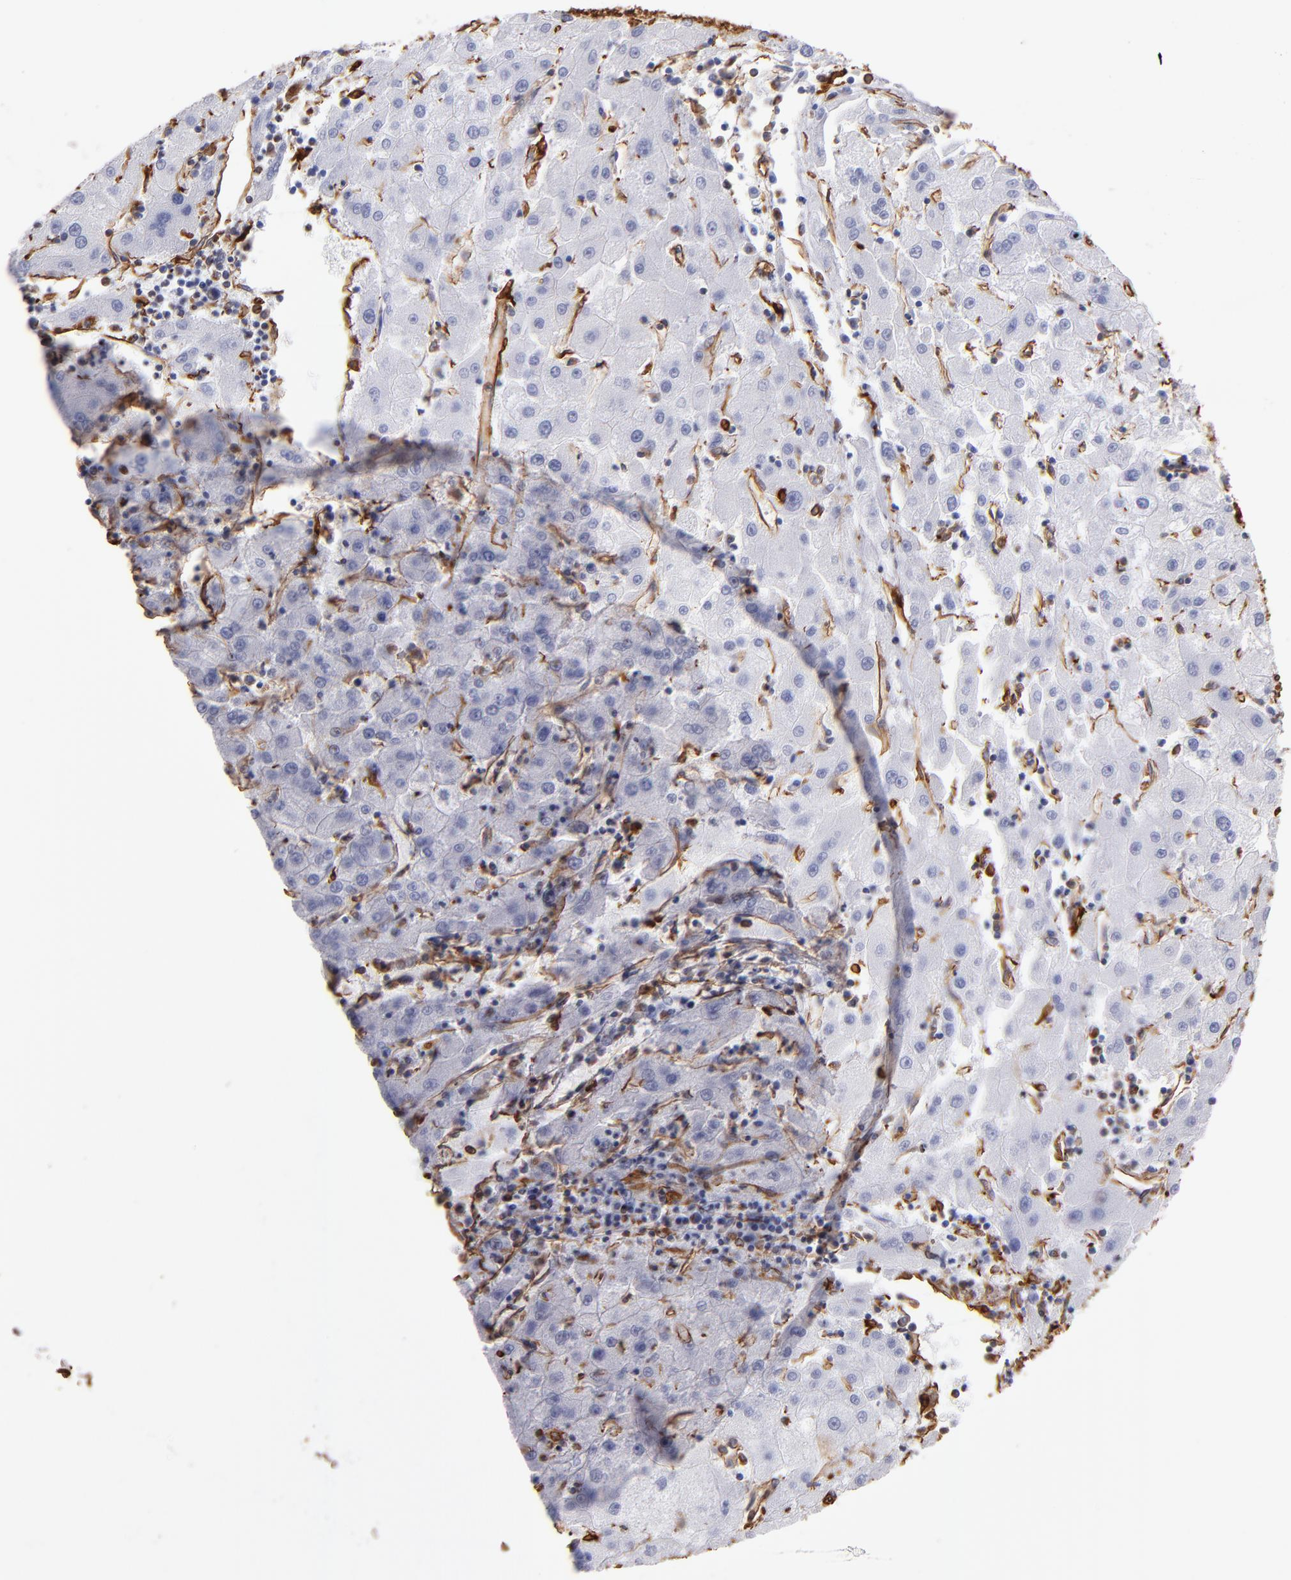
{"staining": {"intensity": "negative", "quantity": "none", "location": "none"}, "tissue": "liver cancer", "cell_type": "Tumor cells", "image_type": "cancer", "snomed": [{"axis": "morphology", "description": "Carcinoma, Hepatocellular, NOS"}, {"axis": "topography", "description": "Liver"}], "caption": "An IHC image of liver cancer (hepatocellular carcinoma) is shown. There is no staining in tumor cells of liver cancer (hepatocellular carcinoma).", "gene": "VIM", "patient": {"sex": "male", "age": 72}}